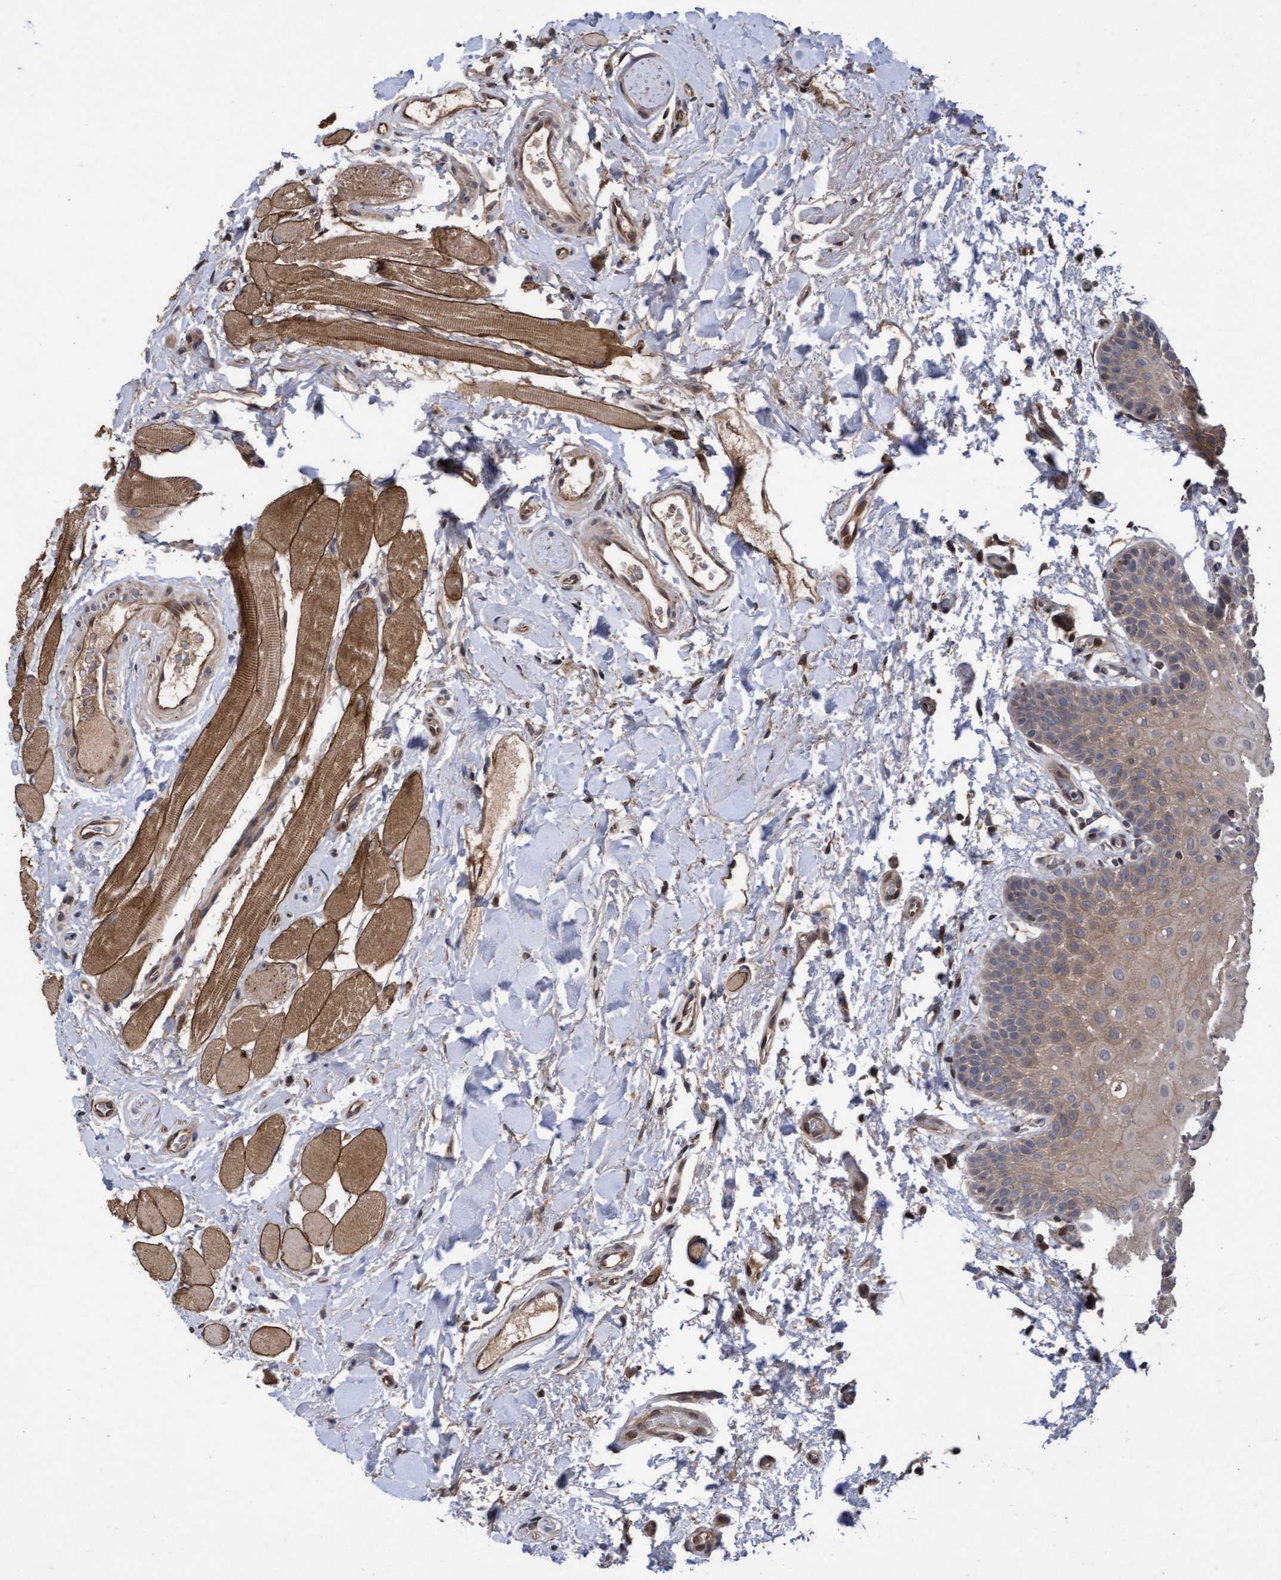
{"staining": {"intensity": "moderate", "quantity": "25%-75%", "location": "cytoplasmic/membranous"}, "tissue": "oral mucosa", "cell_type": "Squamous epithelial cells", "image_type": "normal", "snomed": [{"axis": "morphology", "description": "Normal tissue, NOS"}, {"axis": "topography", "description": "Oral tissue"}], "caption": "Immunohistochemical staining of unremarkable oral mucosa displays moderate cytoplasmic/membranous protein staining in about 25%-75% of squamous epithelial cells. The staining was performed using DAB to visualize the protein expression in brown, while the nuclei were stained in blue with hematoxylin (Magnification: 20x).", "gene": "COBL", "patient": {"sex": "male", "age": 62}}